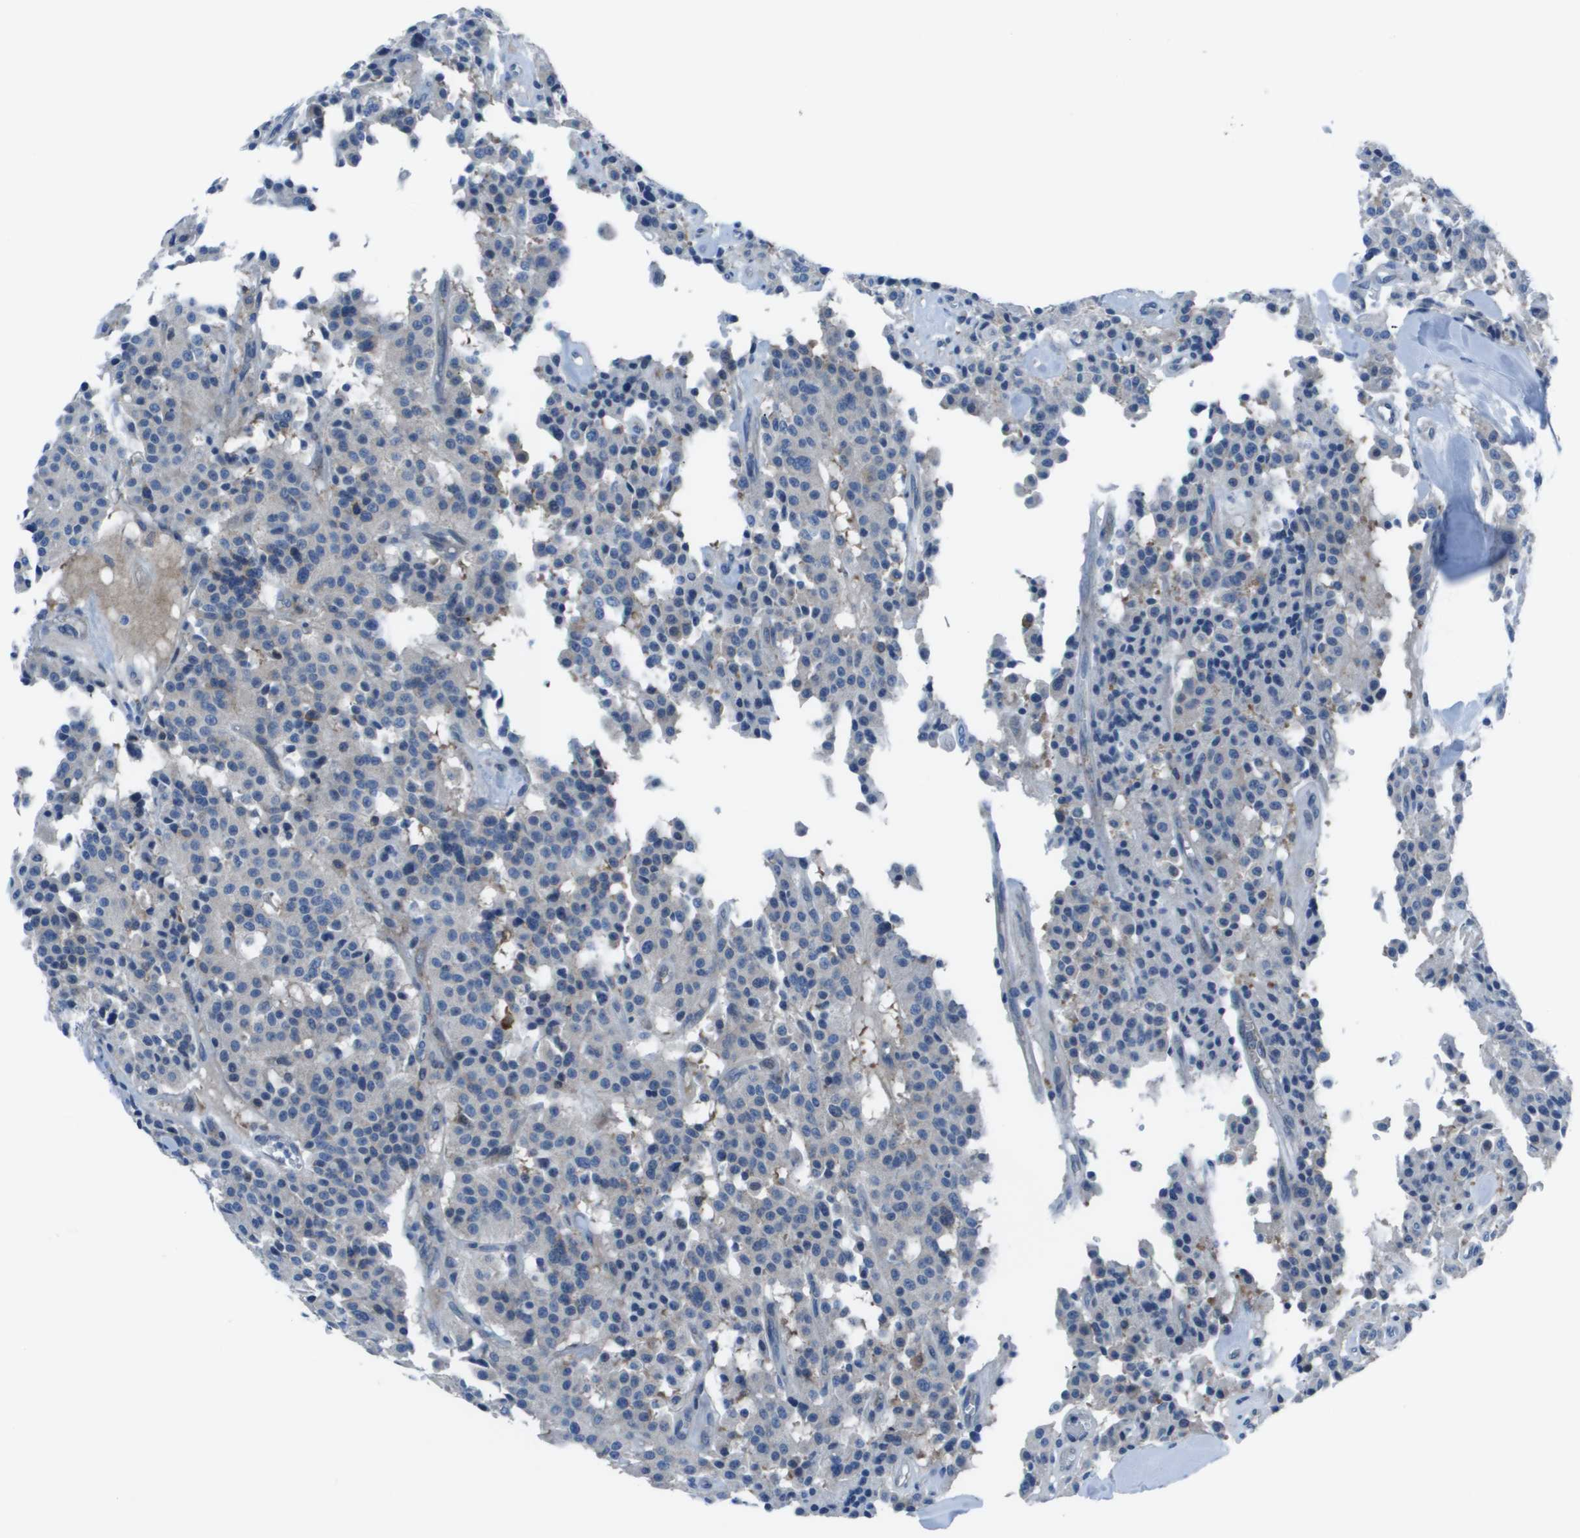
{"staining": {"intensity": "negative", "quantity": "none", "location": "none"}, "tissue": "carcinoid", "cell_type": "Tumor cells", "image_type": "cancer", "snomed": [{"axis": "morphology", "description": "Carcinoid, malignant, NOS"}, {"axis": "topography", "description": "Lung"}], "caption": "This photomicrograph is of carcinoid (malignant) stained with IHC to label a protein in brown with the nuclei are counter-stained blue. There is no positivity in tumor cells.", "gene": "STIP1", "patient": {"sex": "male", "age": 30}}